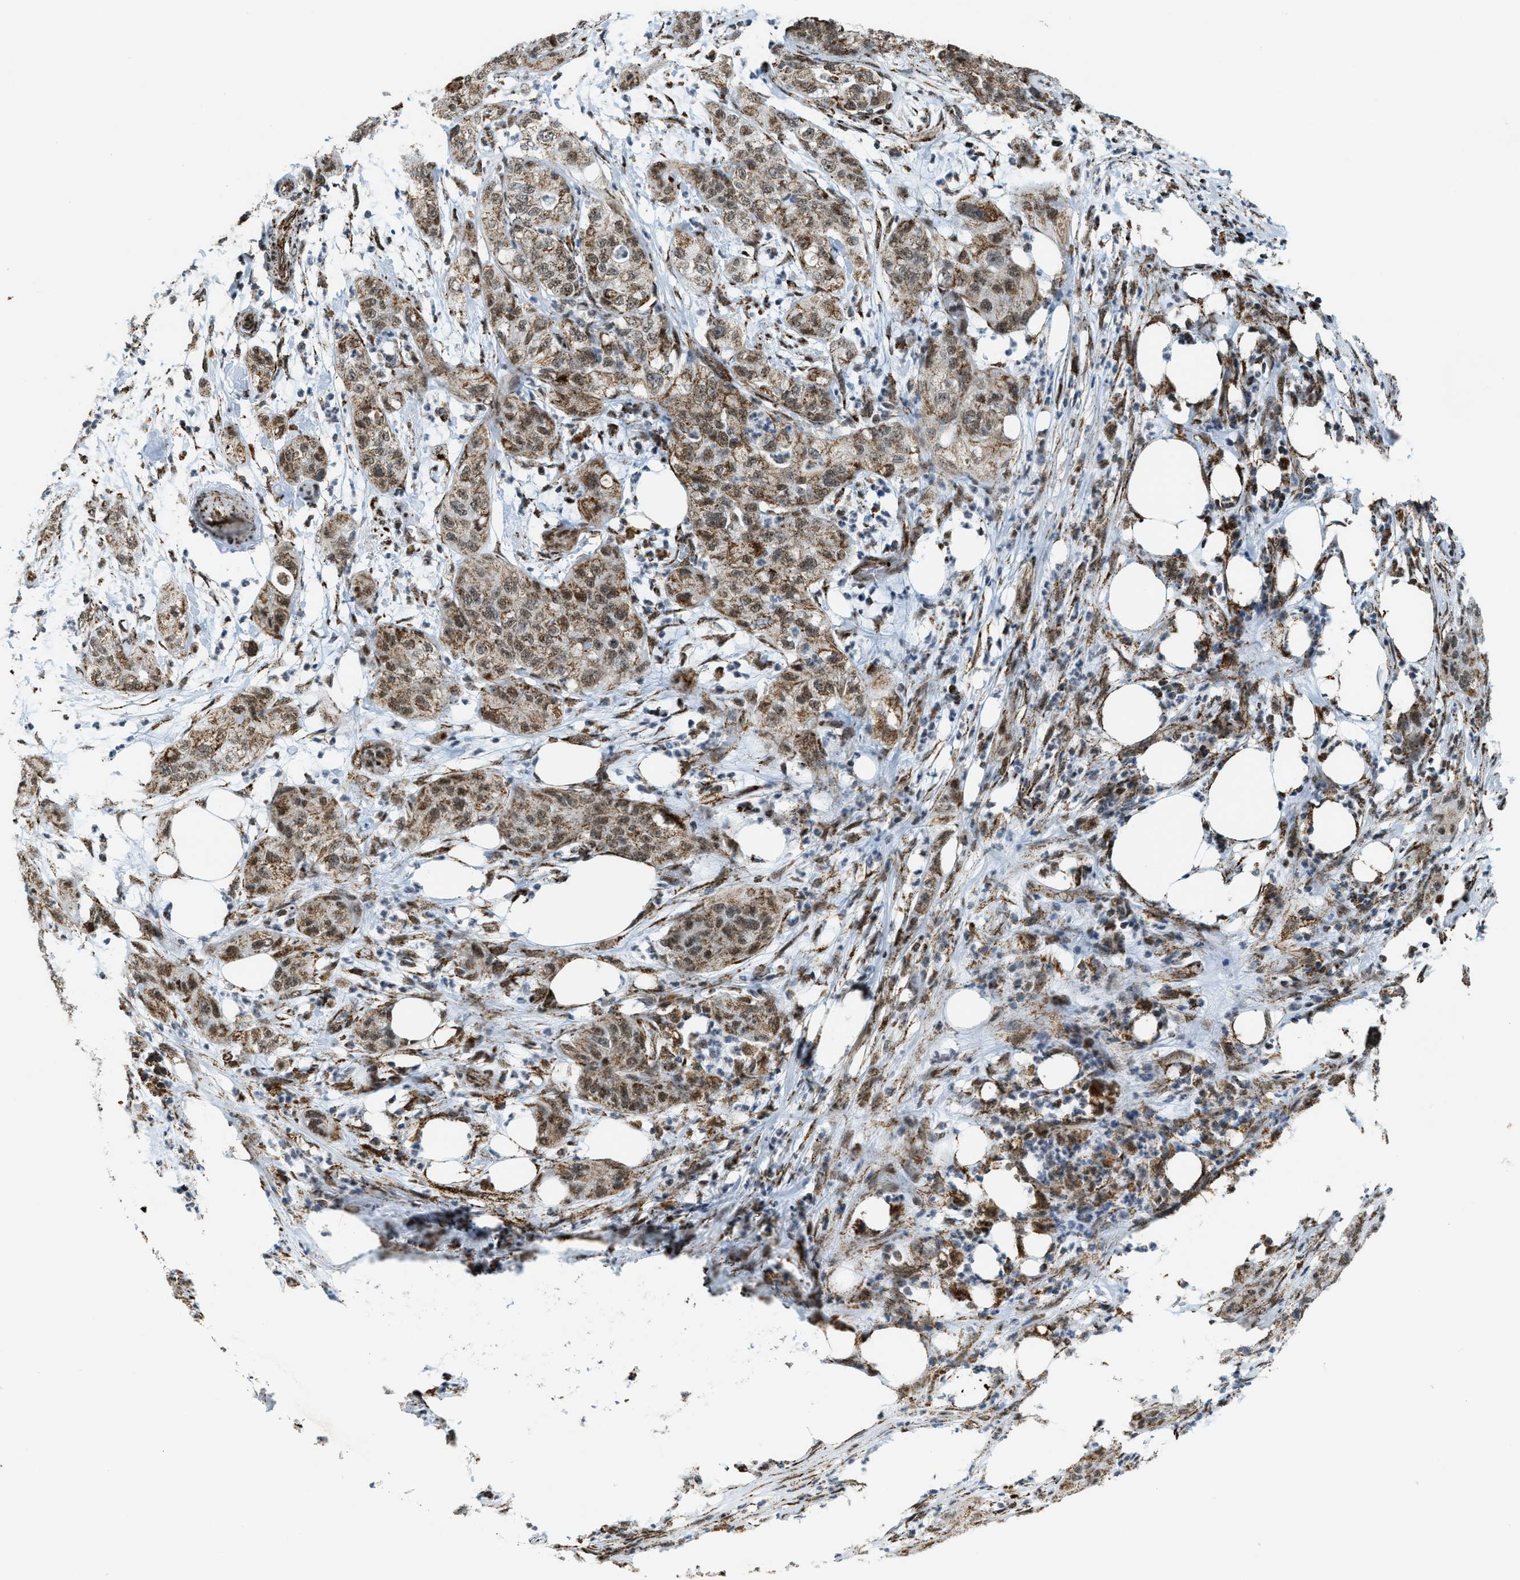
{"staining": {"intensity": "moderate", "quantity": ">75%", "location": "cytoplasmic/membranous,nuclear"}, "tissue": "pancreatic cancer", "cell_type": "Tumor cells", "image_type": "cancer", "snomed": [{"axis": "morphology", "description": "Adenocarcinoma, NOS"}, {"axis": "topography", "description": "Pancreas"}], "caption": "Brown immunohistochemical staining in human pancreatic cancer (adenocarcinoma) shows moderate cytoplasmic/membranous and nuclear staining in approximately >75% of tumor cells. The staining was performed using DAB, with brown indicating positive protein expression. Nuclei are stained blue with hematoxylin.", "gene": "HIBADH", "patient": {"sex": "female", "age": 78}}